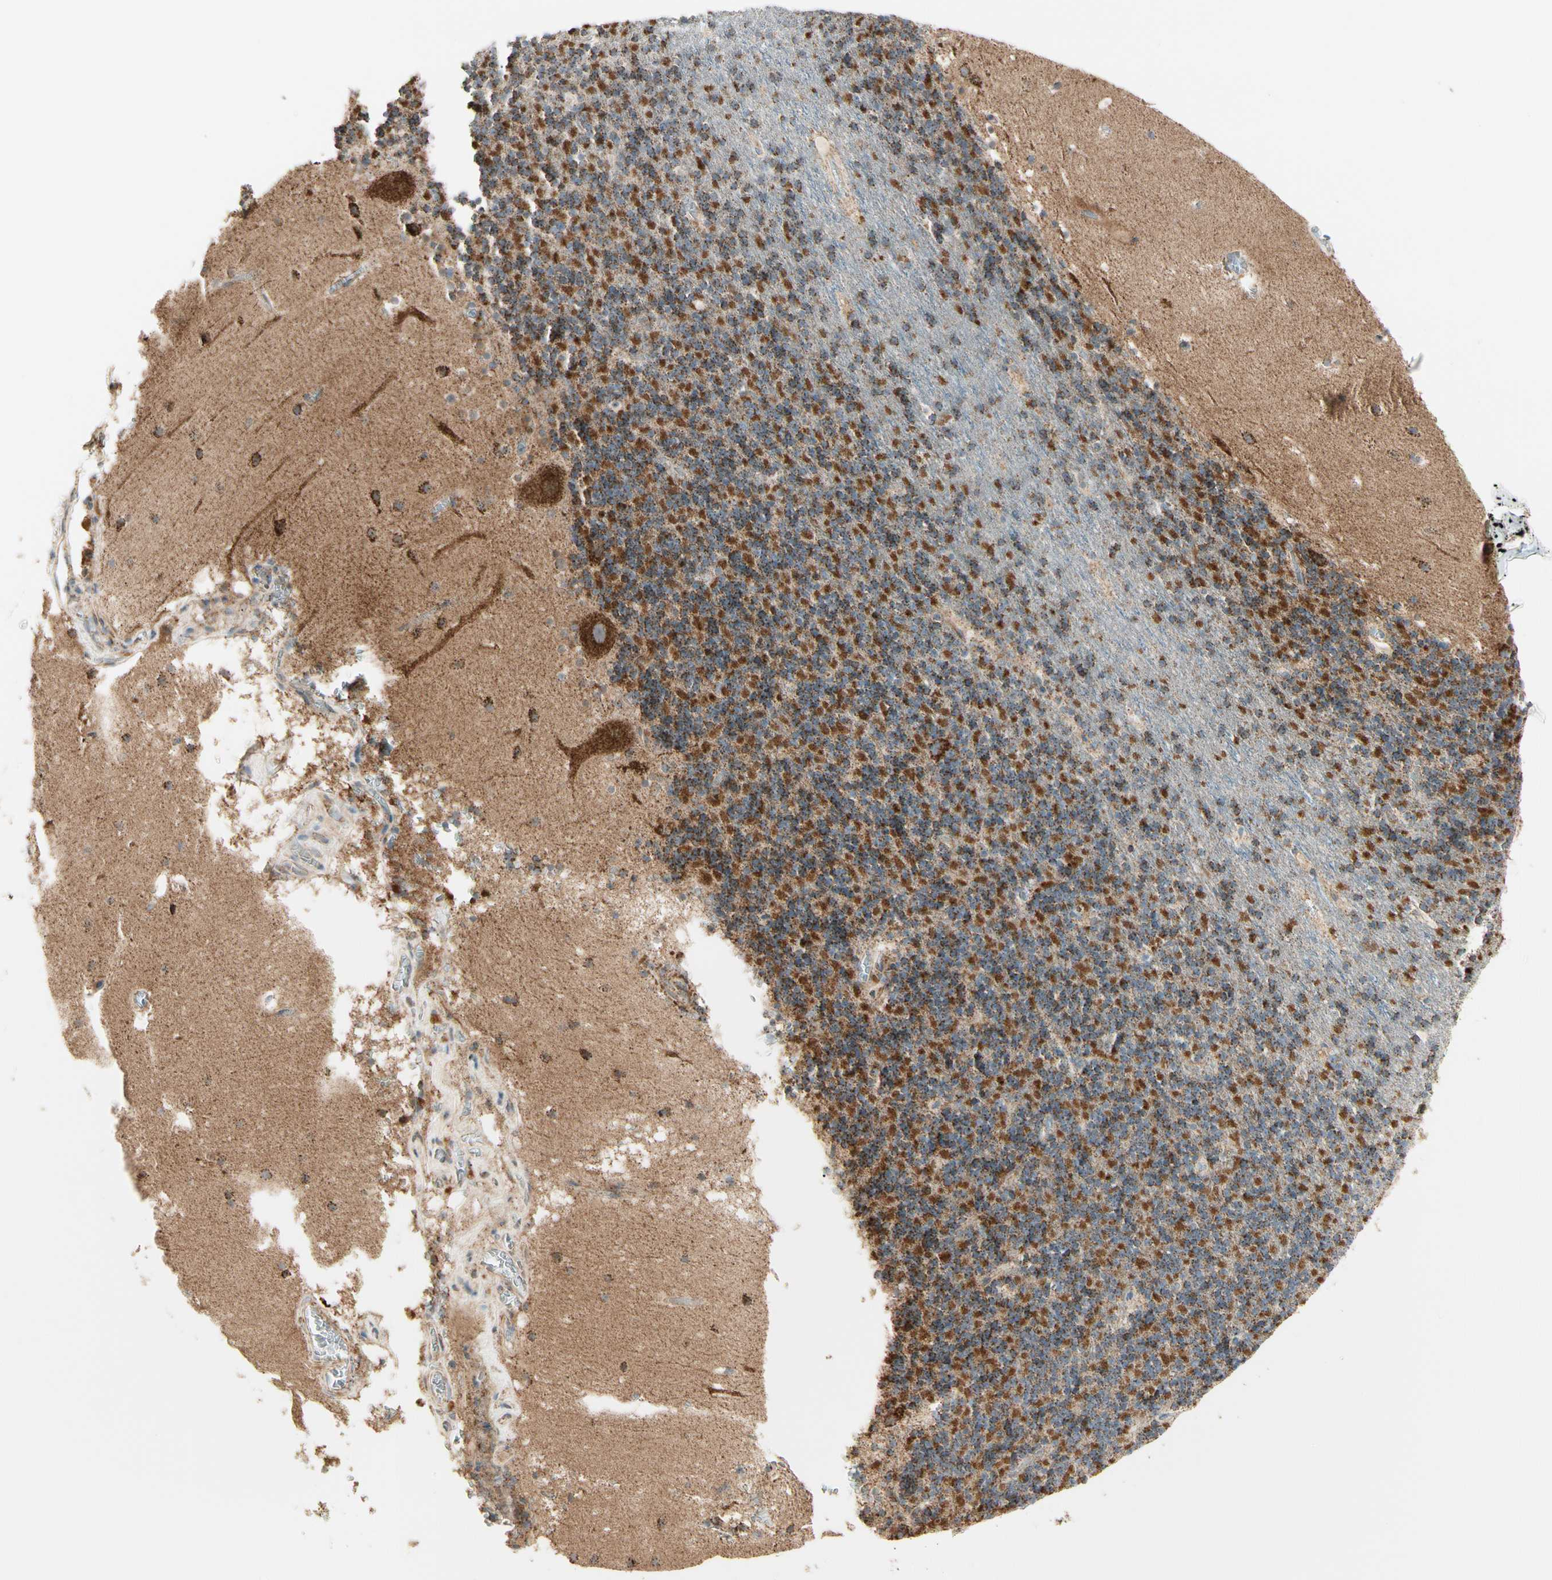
{"staining": {"intensity": "strong", "quantity": "25%-75%", "location": "cytoplasmic/membranous"}, "tissue": "cerebellum", "cell_type": "Cells in granular layer", "image_type": "normal", "snomed": [{"axis": "morphology", "description": "Normal tissue, NOS"}, {"axis": "topography", "description": "Cerebellum"}], "caption": "Immunohistochemical staining of unremarkable cerebellum shows 25%-75% levels of strong cytoplasmic/membranous protein expression in about 25%-75% of cells in granular layer. The staining is performed using DAB (3,3'-diaminobenzidine) brown chromogen to label protein expression. The nuclei are counter-stained blue using hematoxylin.", "gene": "TBC1D10A", "patient": {"sex": "male", "age": 45}}